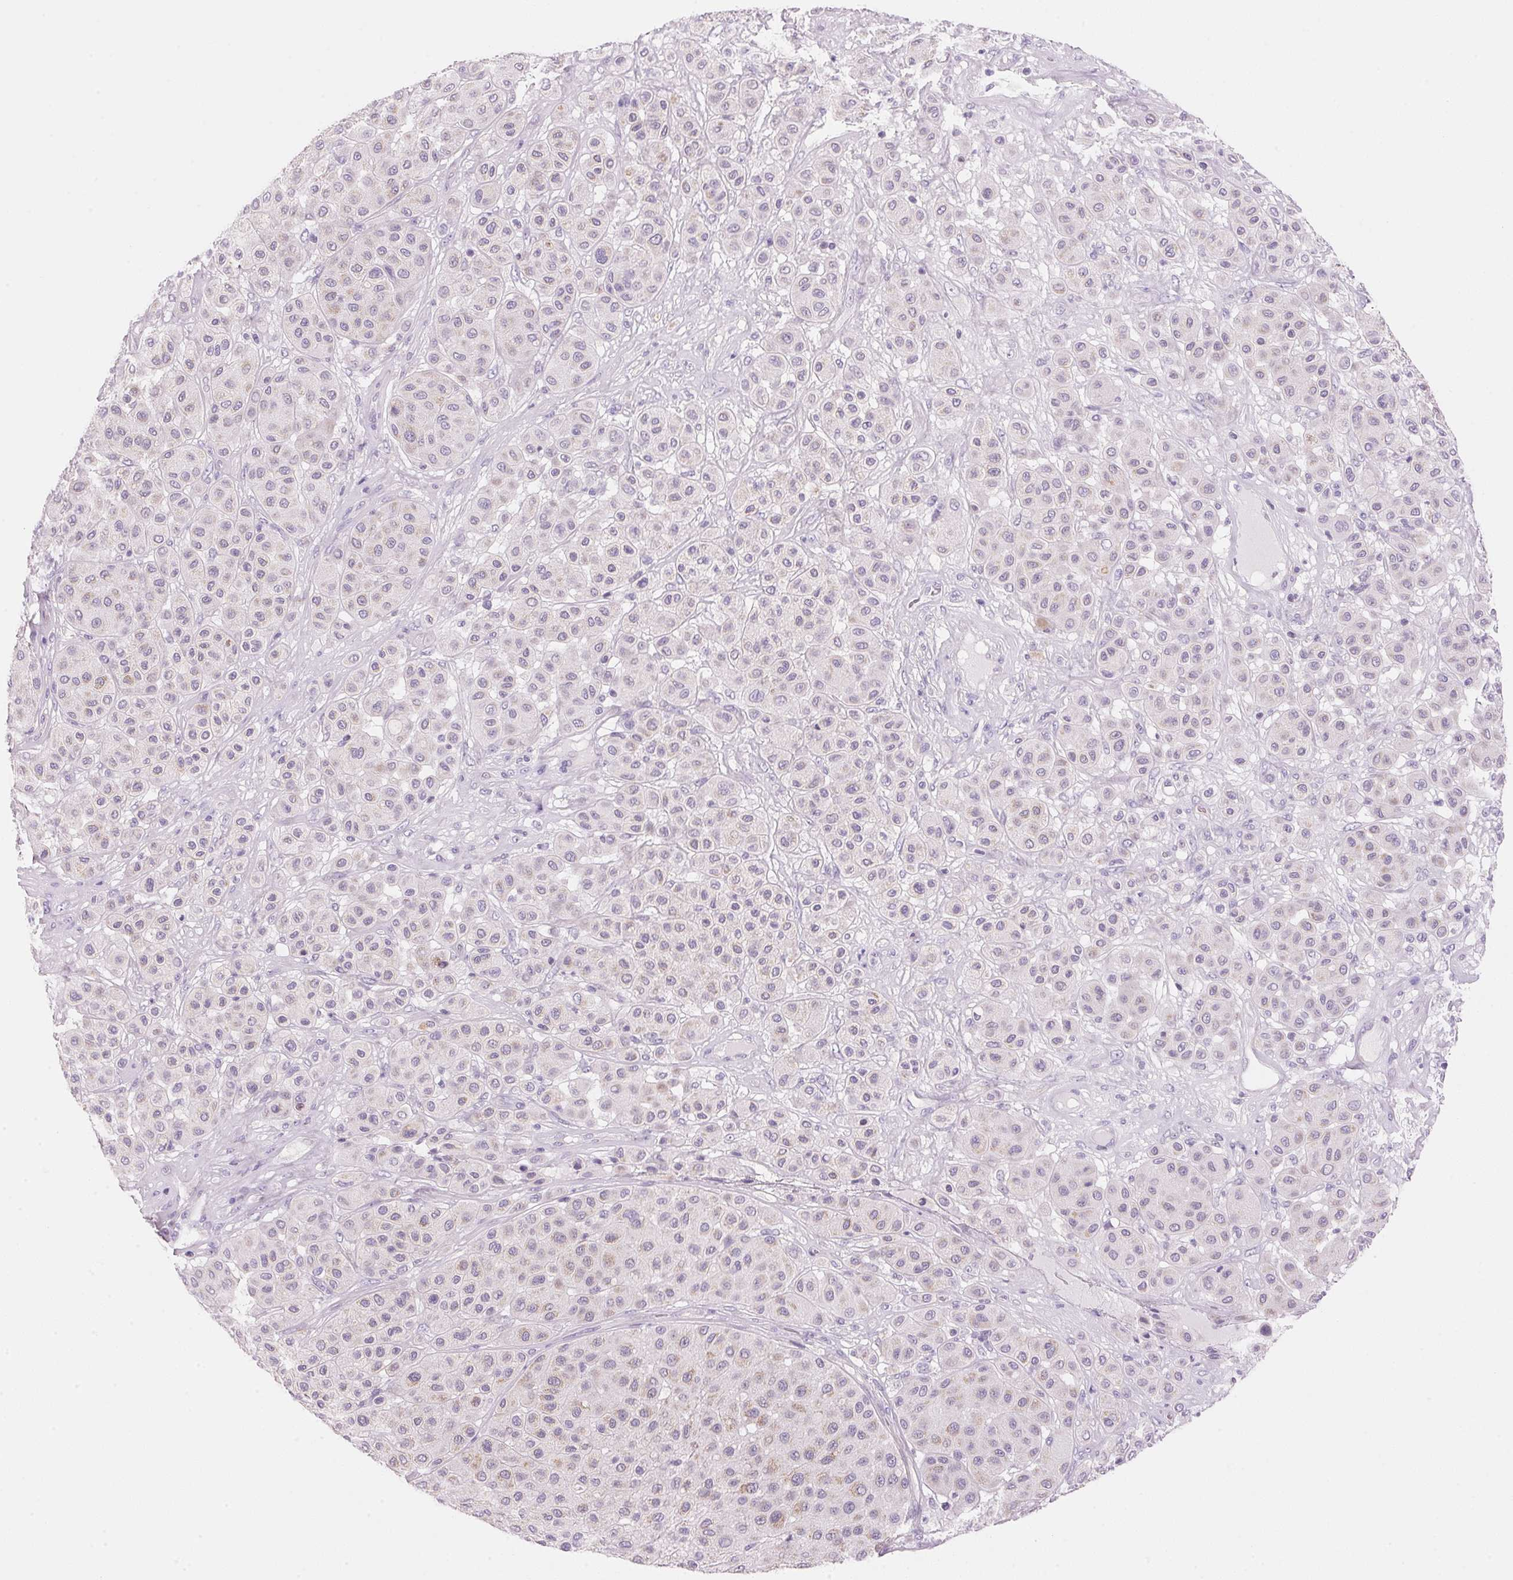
{"staining": {"intensity": "weak", "quantity": "<25%", "location": "cytoplasmic/membranous"}, "tissue": "melanoma", "cell_type": "Tumor cells", "image_type": "cancer", "snomed": [{"axis": "morphology", "description": "Malignant melanoma, Metastatic site"}, {"axis": "topography", "description": "Smooth muscle"}], "caption": "IHC photomicrograph of neoplastic tissue: malignant melanoma (metastatic site) stained with DAB demonstrates no significant protein staining in tumor cells.", "gene": "CYP11B1", "patient": {"sex": "male", "age": 41}}